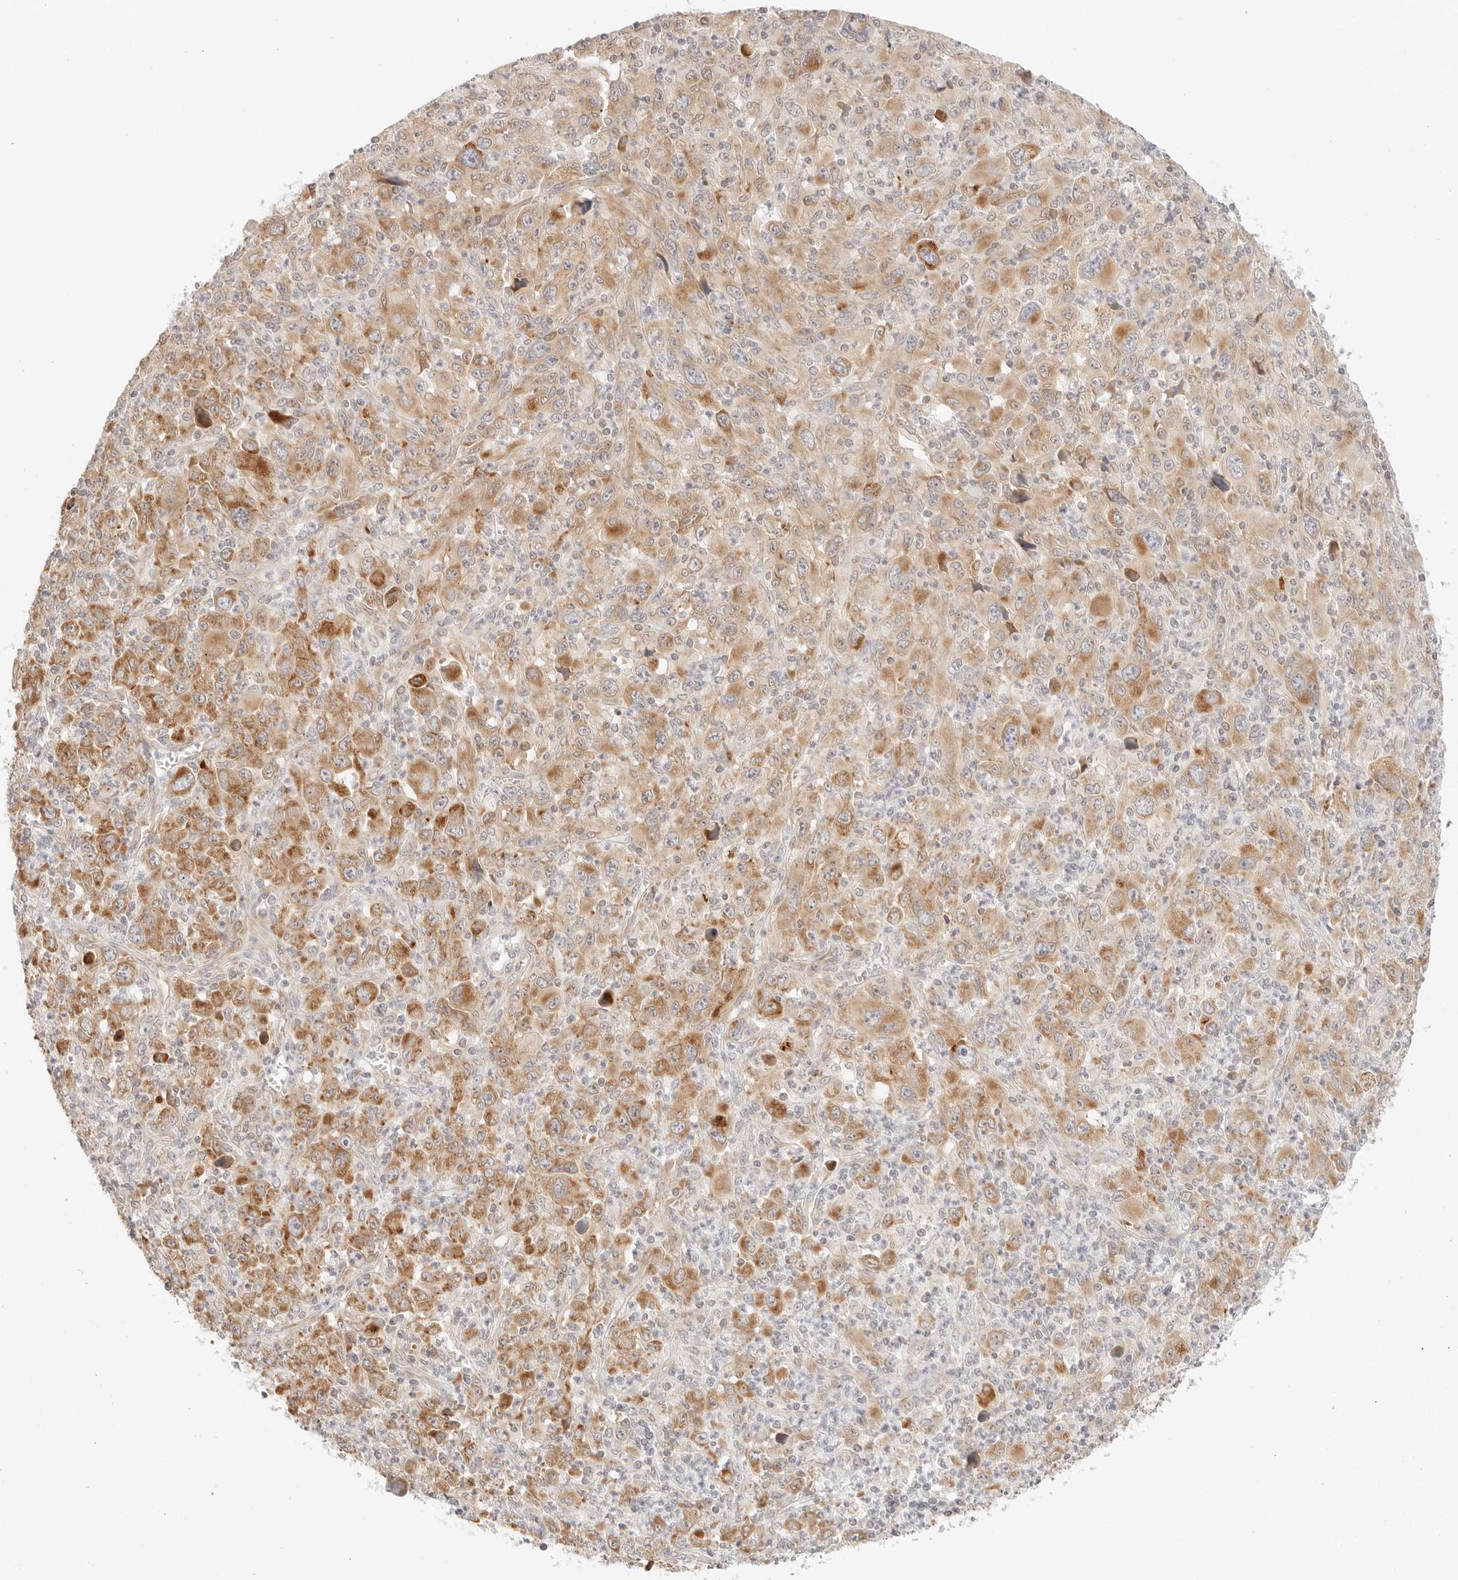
{"staining": {"intensity": "moderate", "quantity": ">75%", "location": "cytoplasmic/membranous"}, "tissue": "melanoma", "cell_type": "Tumor cells", "image_type": "cancer", "snomed": [{"axis": "morphology", "description": "Malignant melanoma, Metastatic site"}, {"axis": "topography", "description": "Skin"}], "caption": "Immunohistochemistry staining of malignant melanoma (metastatic site), which demonstrates medium levels of moderate cytoplasmic/membranous positivity in about >75% of tumor cells indicating moderate cytoplasmic/membranous protein staining. The staining was performed using DAB (brown) for protein detection and nuclei were counterstained in hematoxylin (blue).", "gene": "ERO1B", "patient": {"sex": "female", "age": 56}}